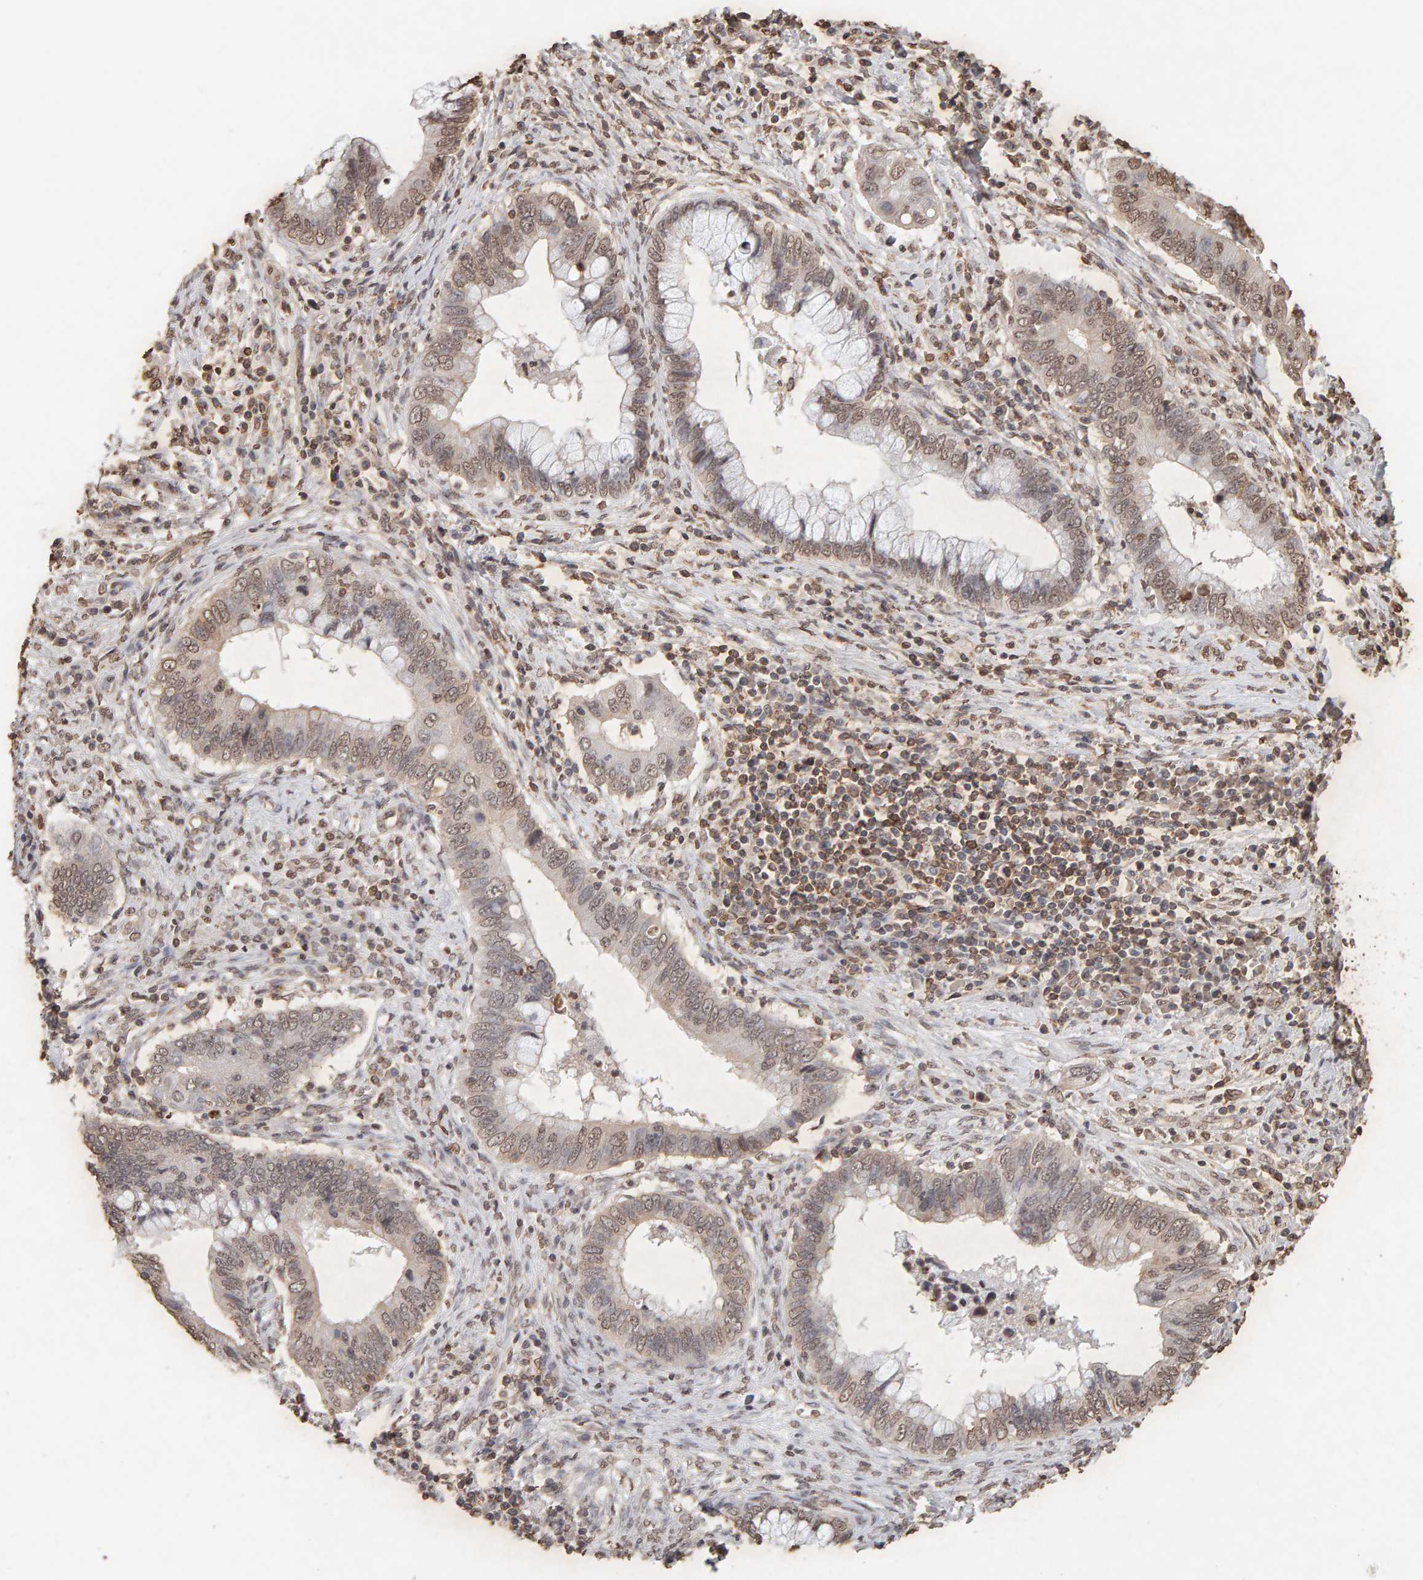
{"staining": {"intensity": "weak", "quantity": ">75%", "location": "cytoplasmic/membranous,nuclear"}, "tissue": "cervical cancer", "cell_type": "Tumor cells", "image_type": "cancer", "snomed": [{"axis": "morphology", "description": "Adenocarcinoma, NOS"}, {"axis": "topography", "description": "Cervix"}], "caption": "About >75% of tumor cells in cervical adenocarcinoma display weak cytoplasmic/membranous and nuclear protein staining as visualized by brown immunohistochemical staining.", "gene": "DNAJB5", "patient": {"sex": "female", "age": 44}}